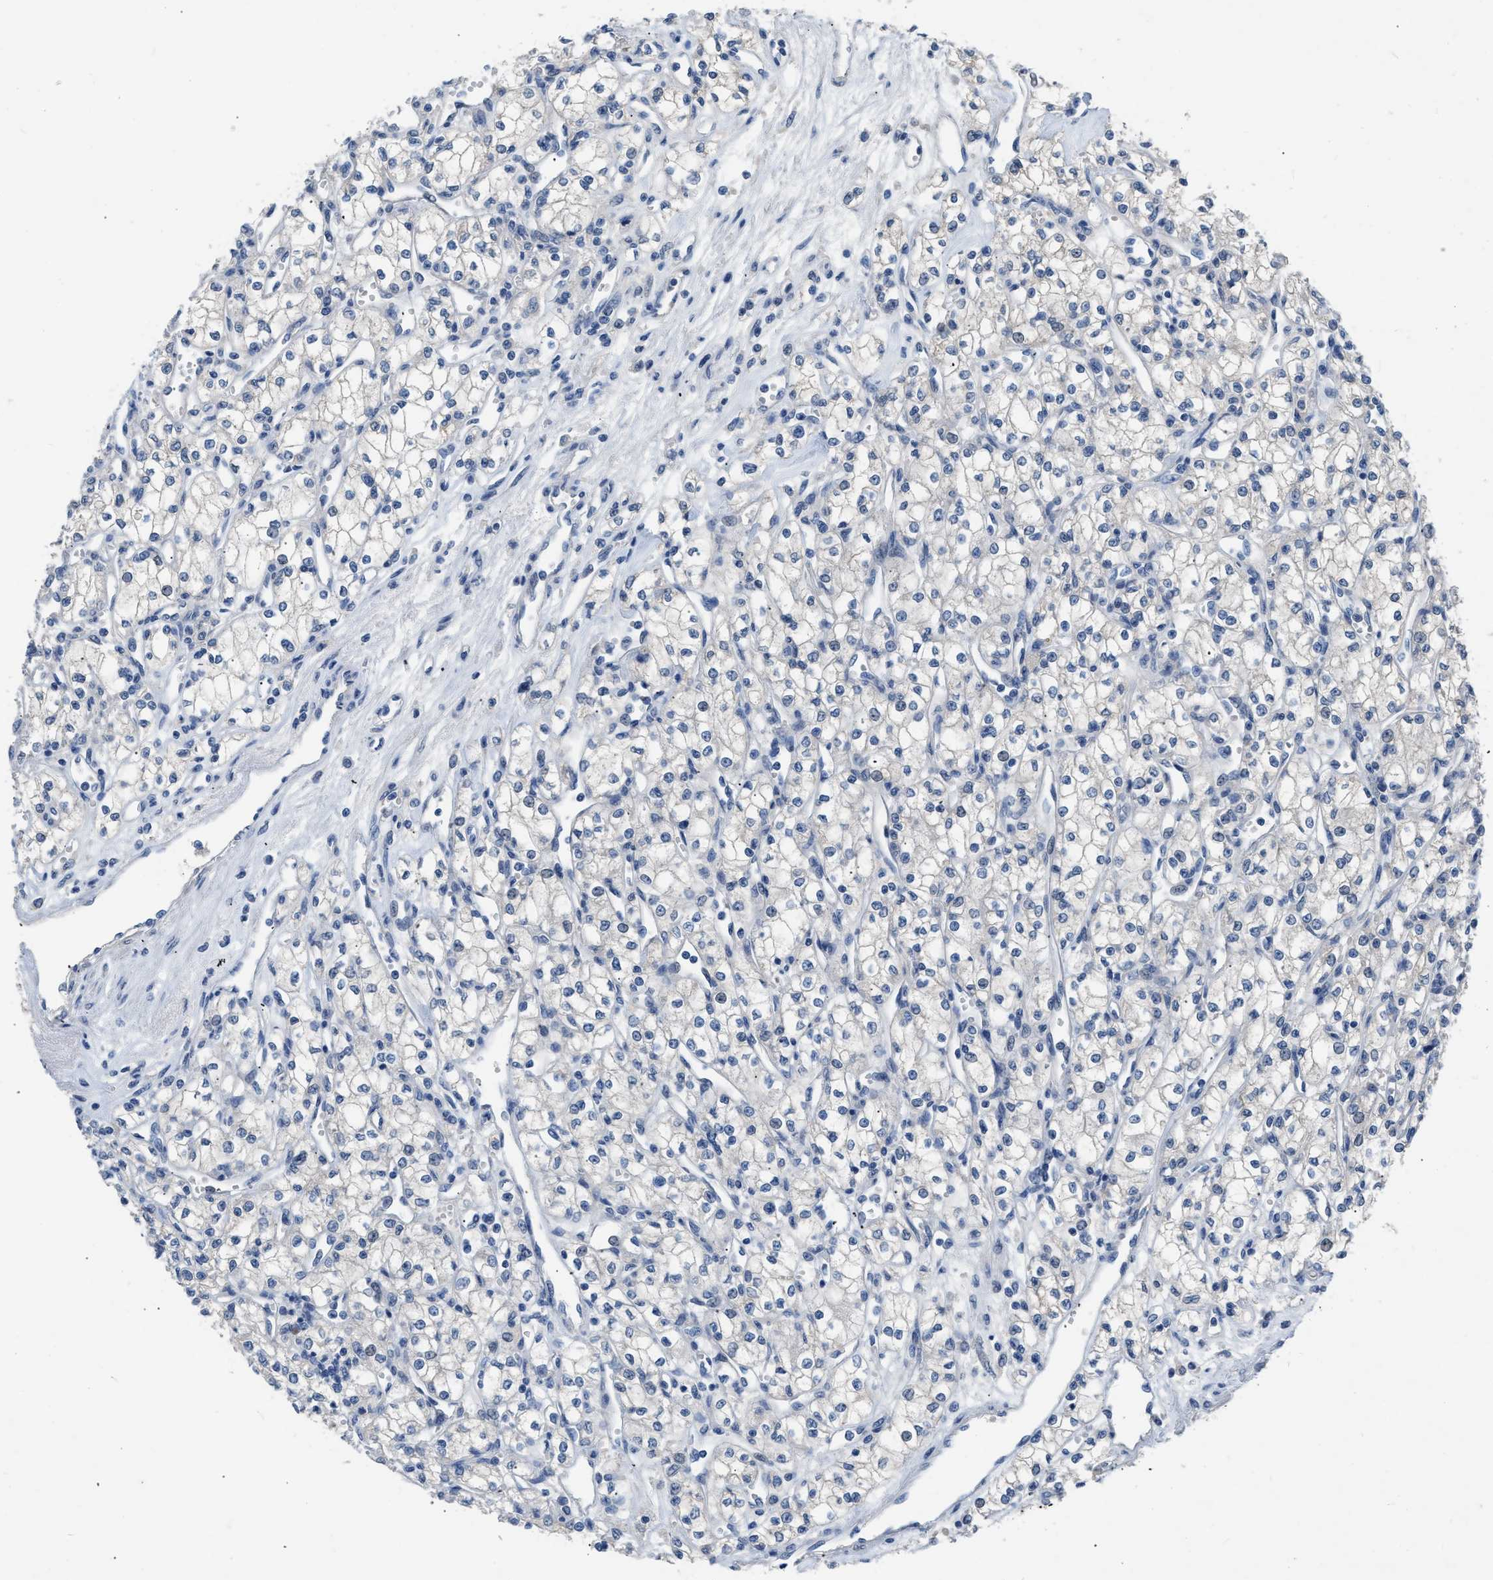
{"staining": {"intensity": "negative", "quantity": "none", "location": "none"}, "tissue": "renal cancer", "cell_type": "Tumor cells", "image_type": "cancer", "snomed": [{"axis": "morphology", "description": "Adenocarcinoma, NOS"}, {"axis": "topography", "description": "Kidney"}], "caption": "Renal cancer (adenocarcinoma) stained for a protein using IHC shows no expression tumor cells.", "gene": "RBP1", "patient": {"sex": "male", "age": 59}}